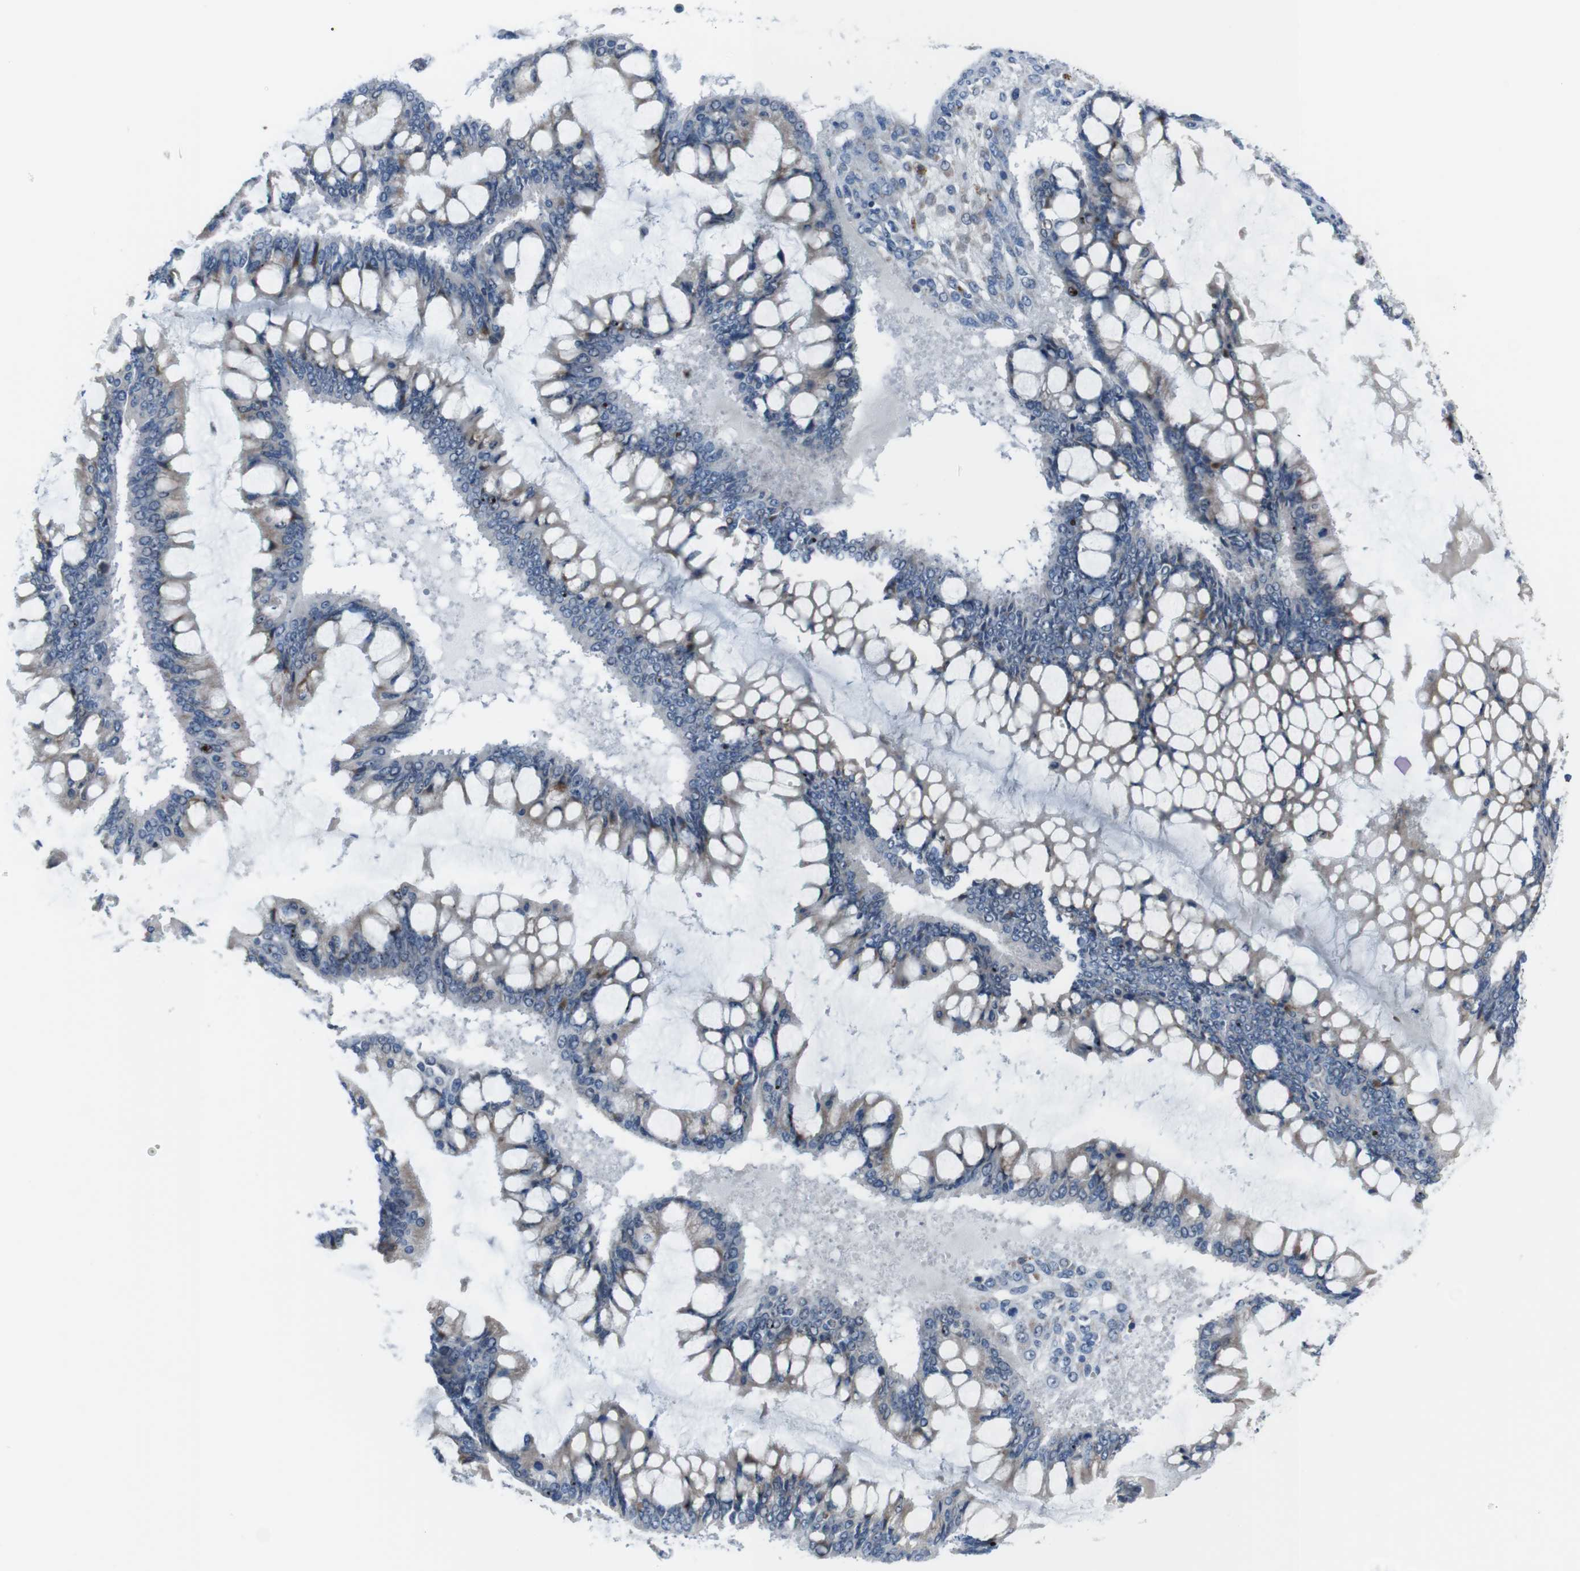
{"staining": {"intensity": "weak", "quantity": "25%-75%", "location": "cytoplasmic/membranous"}, "tissue": "ovarian cancer", "cell_type": "Tumor cells", "image_type": "cancer", "snomed": [{"axis": "morphology", "description": "Cystadenocarcinoma, mucinous, NOS"}, {"axis": "topography", "description": "Ovary"}], "caption": "The immunohistochemical stain shows weak cytoplasmic/membranous expression in tumor cells of mucinous cystadenocarcinoma (ovarian) tissue.", "gene": "CDH22", "patient": {"sex": "female", "age": 73}}